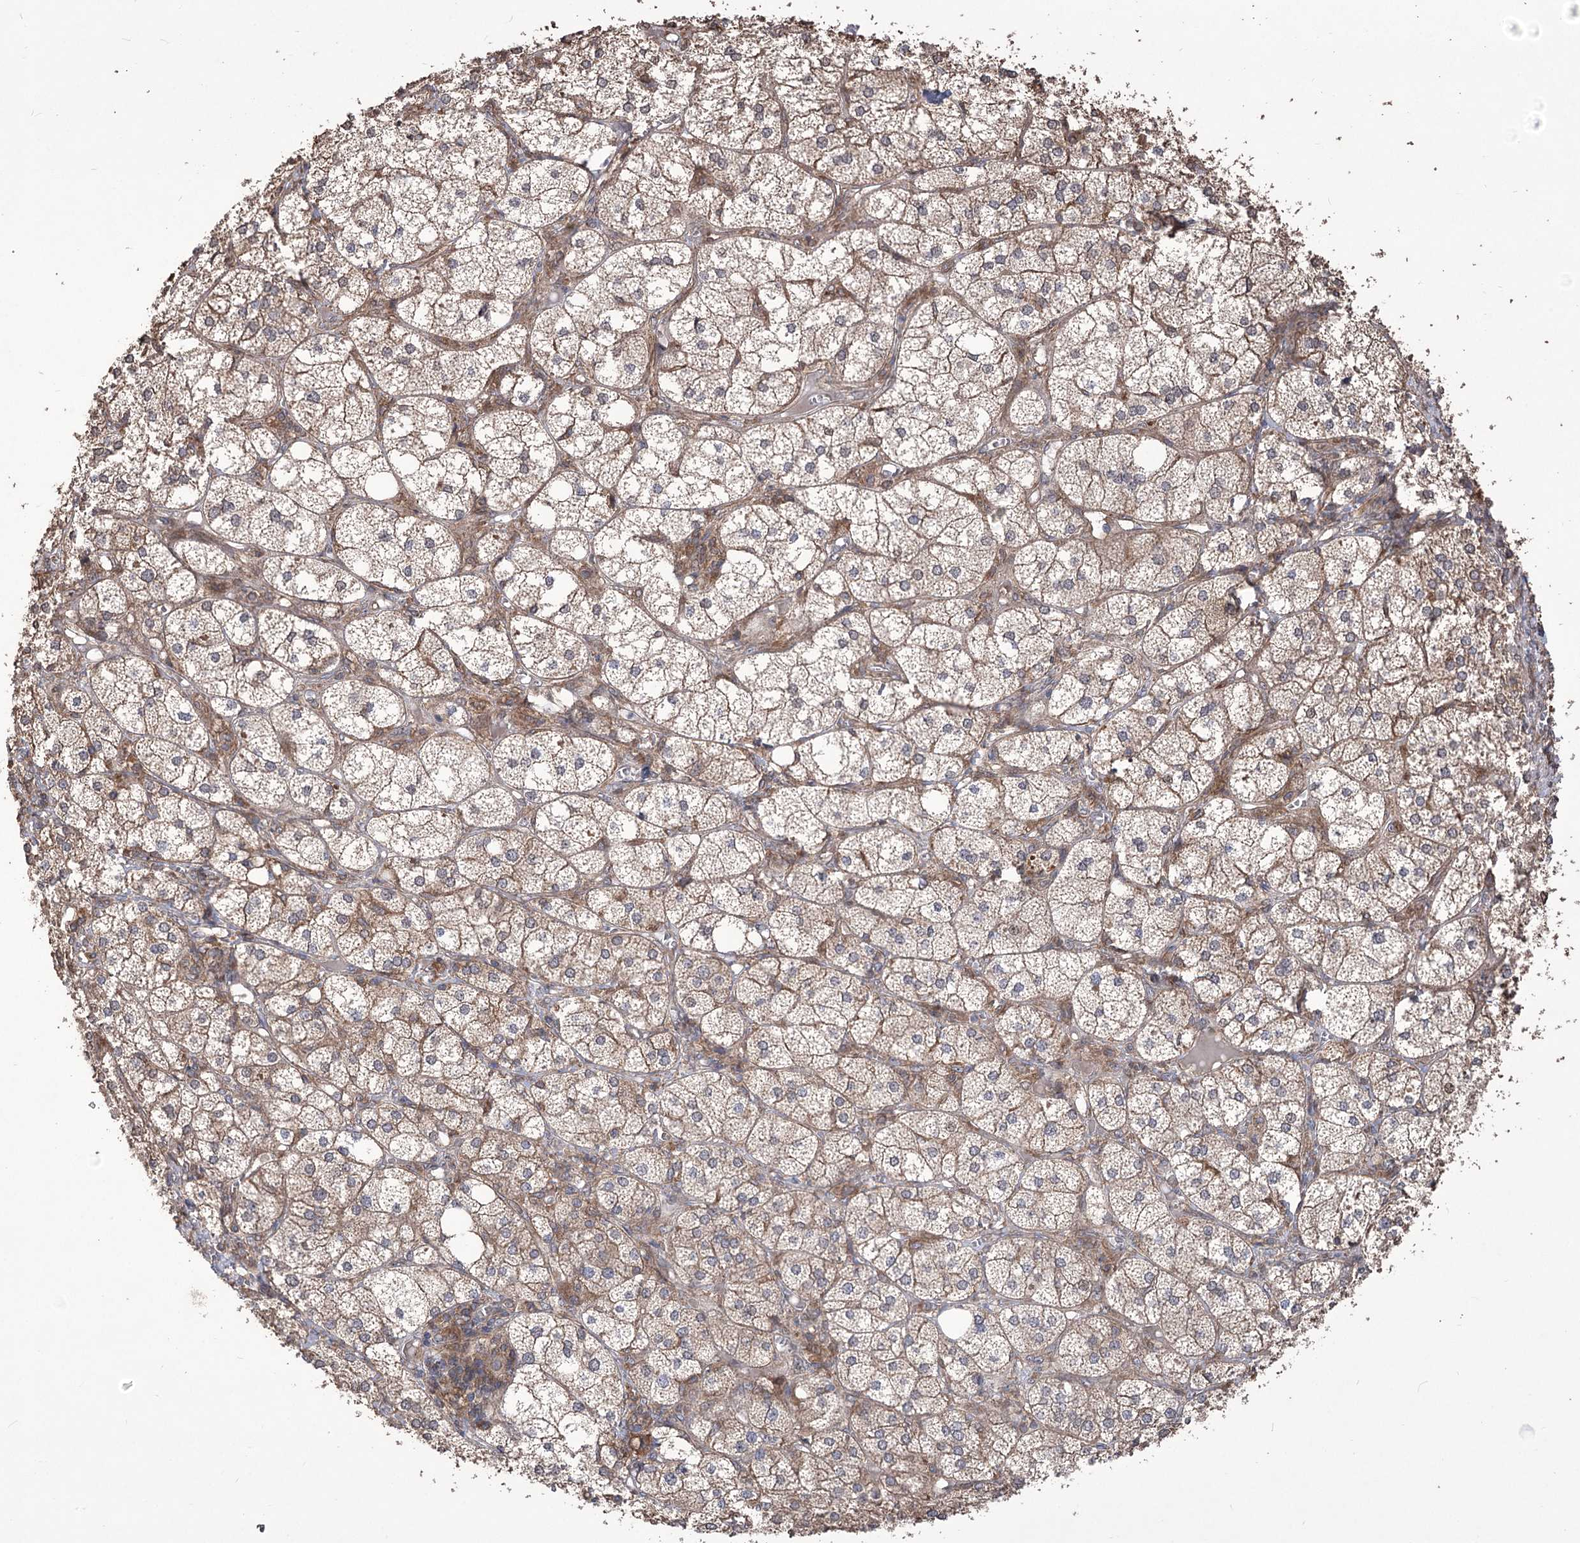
{"staining": {"intensity": "strong", "quantity": ">75%", "location": "cytoplasmic/membranous"}, "tissue": "adrenal gland", "cell_type": "Glandular cells", "image_type": "normal", "snomed": [{"axis": "morphology", "description": "Normal tissue, NOS"}, {"axis": "topography", "description": "Adrenal gland"}], "caption": "An immunohistochemistry (IHC) histopathology image of normal tissue is shown. Protein staining in brown shows strong cytoplasmic/membranous positivity in adrenal gland within glandular cells.", "gene": "XYLB", "patient": {"sex": "female", "age": 61}}